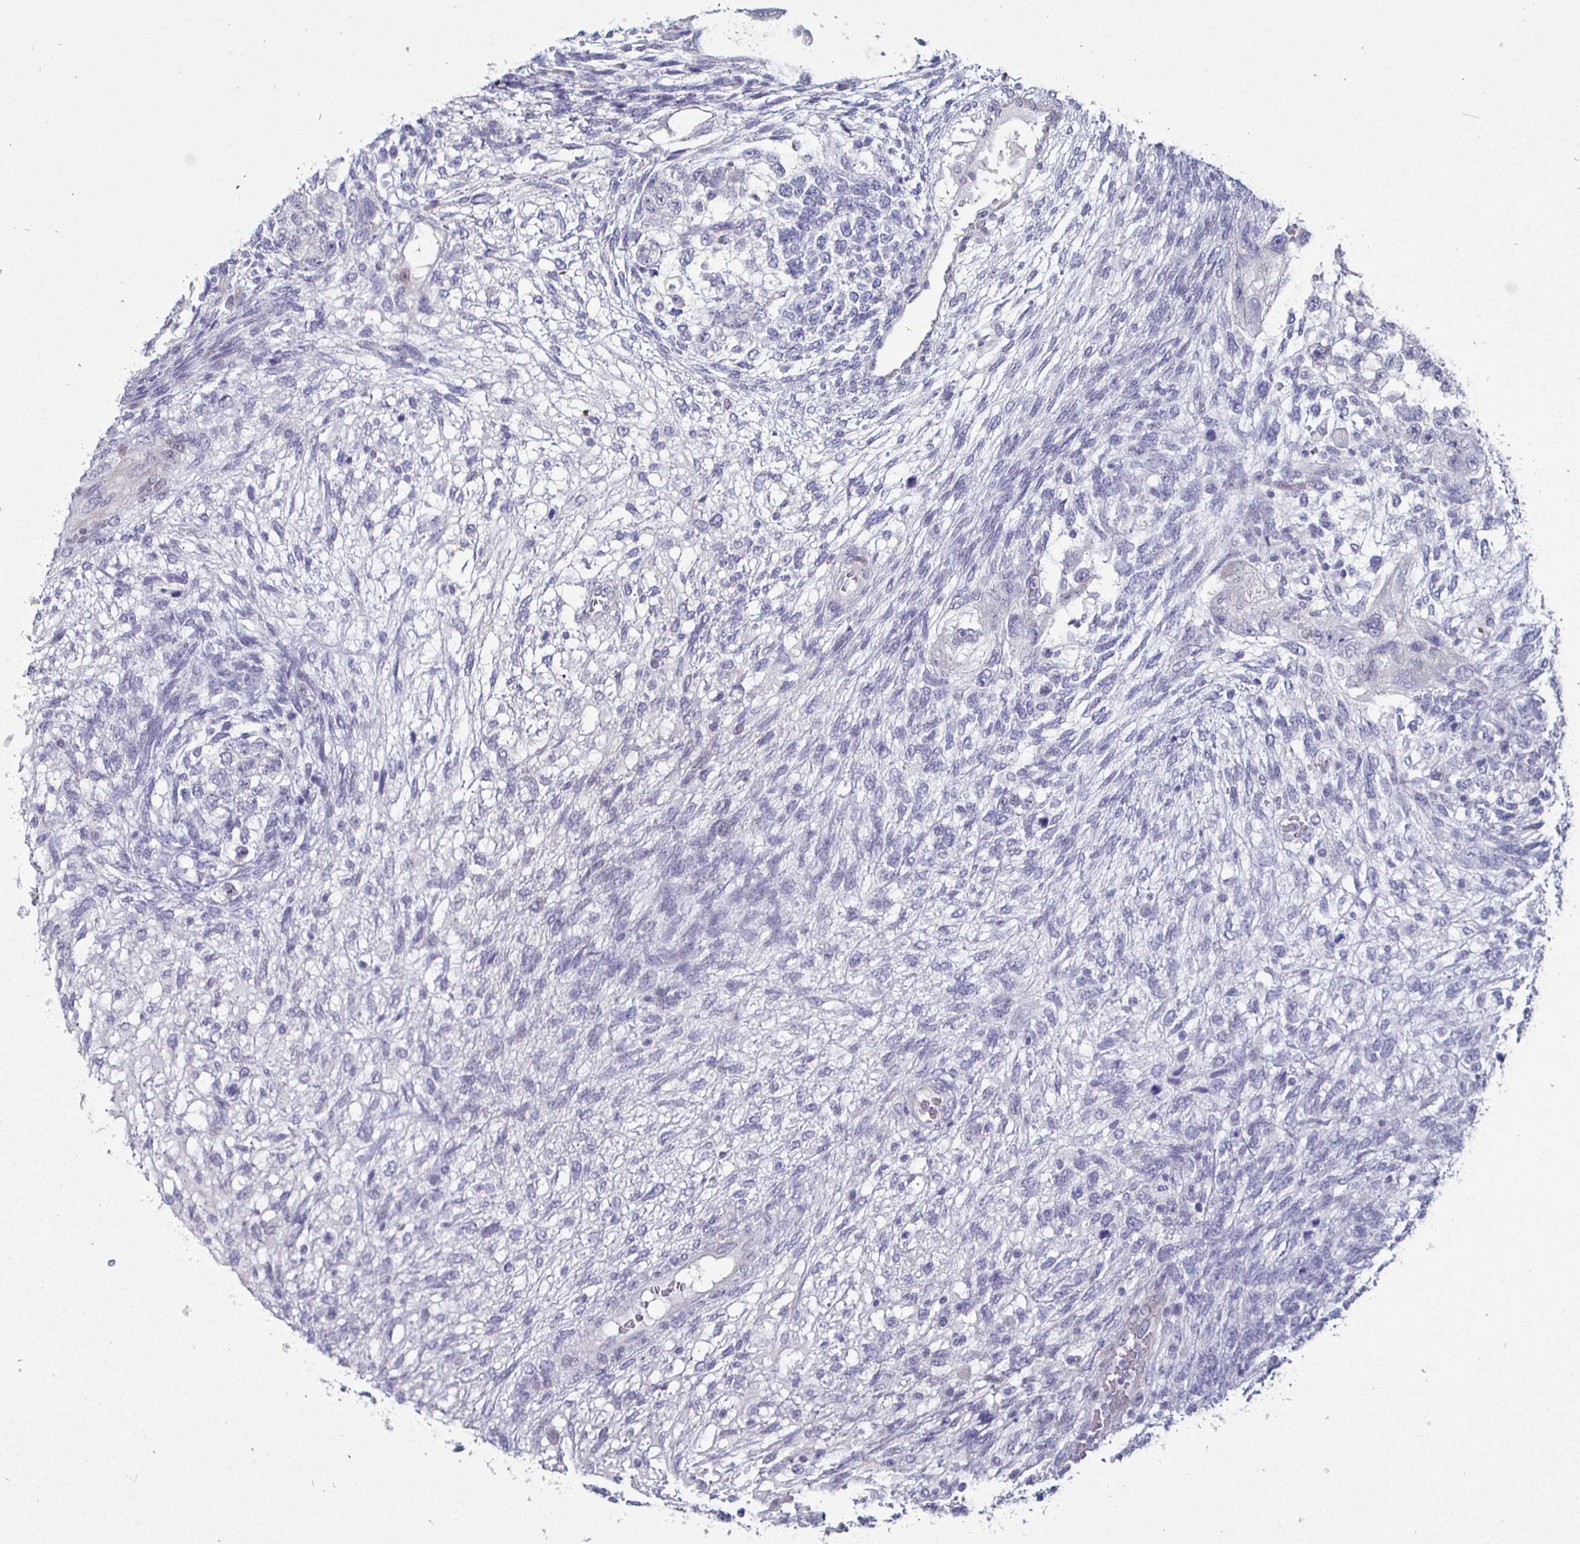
{"staining": {"intensity": "negative", "quantity": "none", "location": "none"}, "tissue": "testis cancer", "cell_type": "Tumor cells", "image_type": "cancer", "snomed": [{"axis": "morphology", "description": "Normal tissue, NOS"}, {"axis": "morphology", "description": "Carcinoma, Embryonal, NOS"}, {"axis": "topography", "description": "Testis"}], "caption": "DAB (3,3'-diaminobenzidine) immunohistochemical staining of testis cancer exhibits no significant positivity in tumor cells. Nuclei are stained in blue.", "gene": "DMRTB1", "patient": {"sex": "male", "age": 36}}